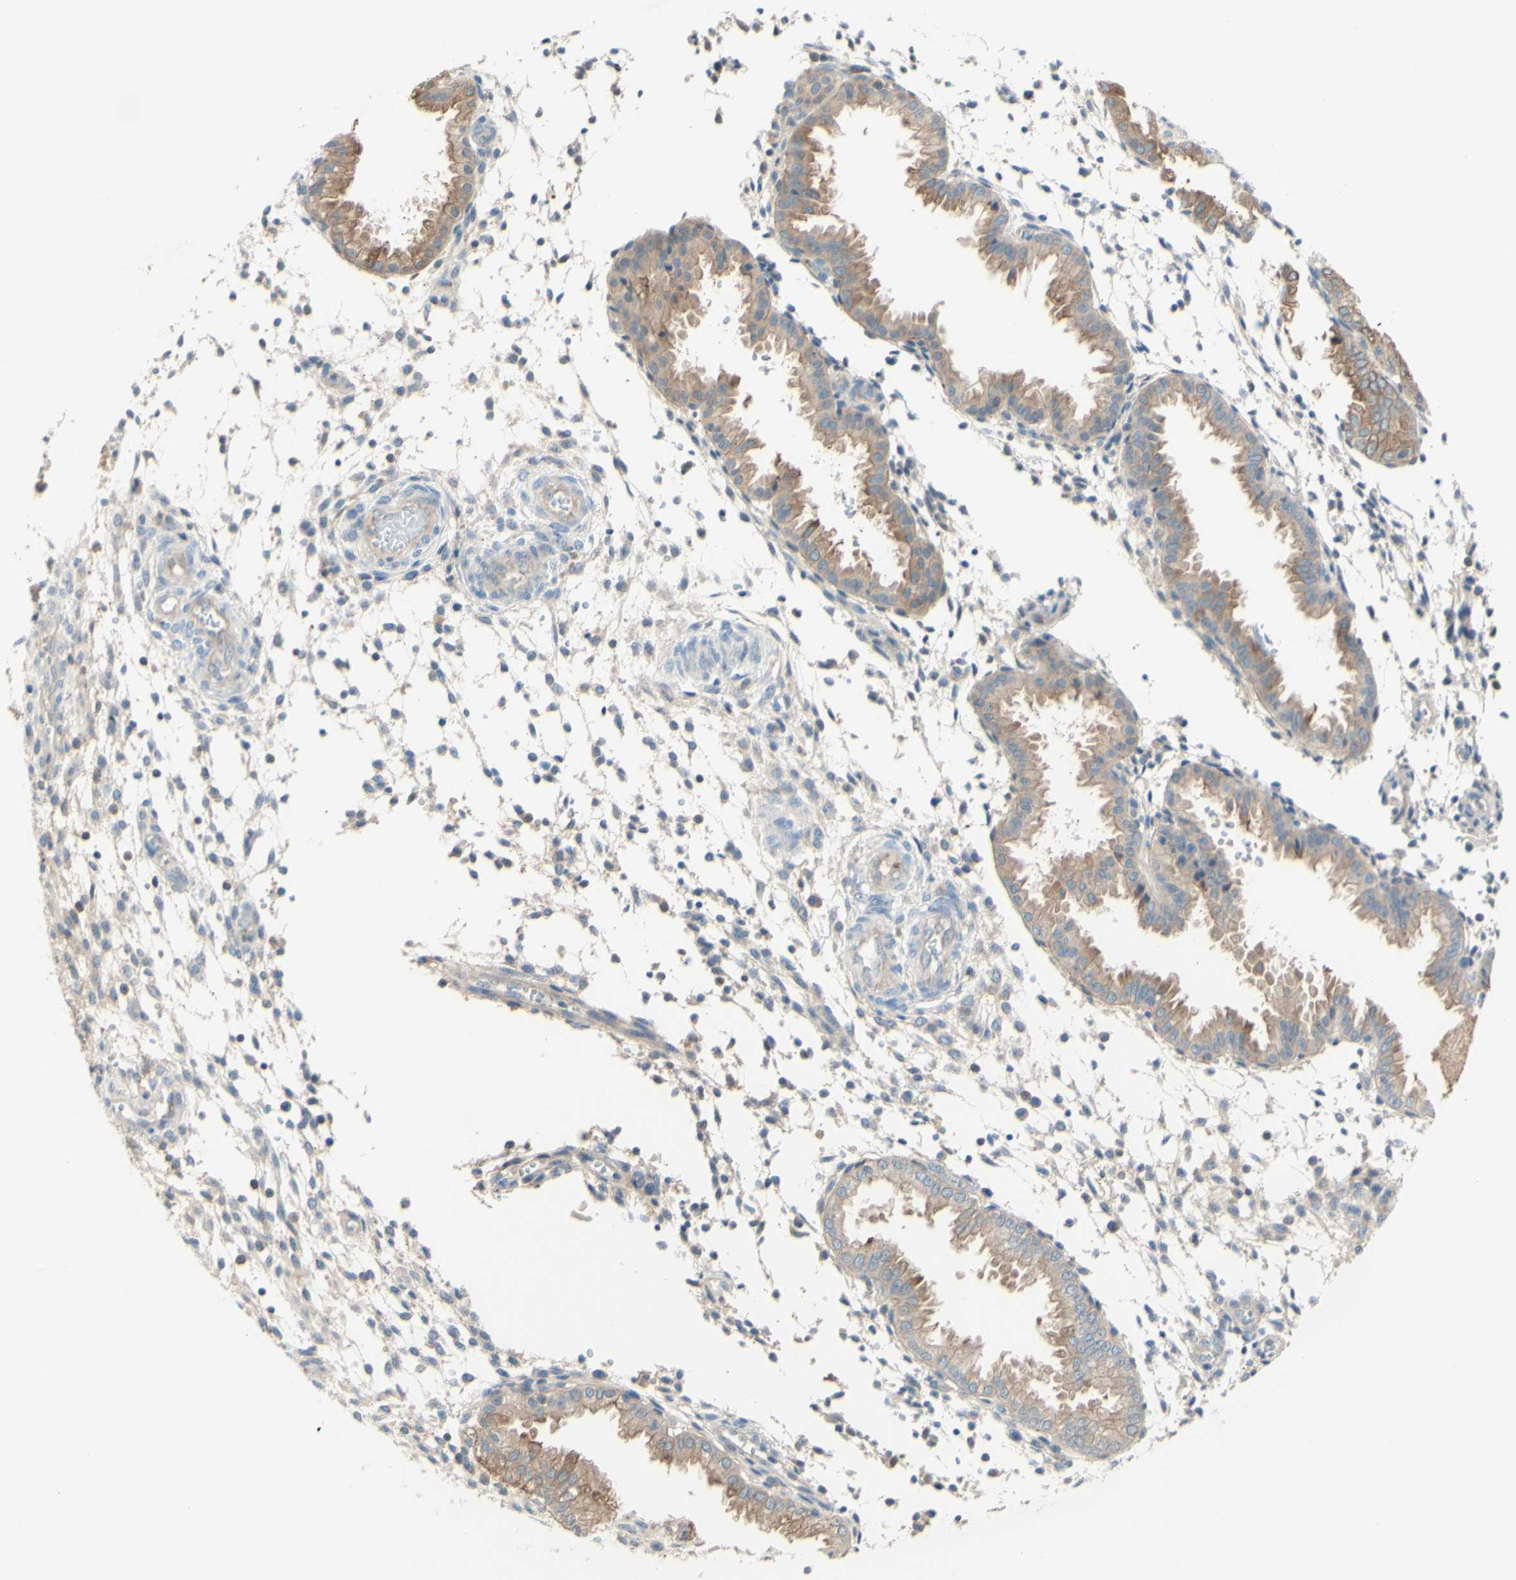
{"staining": {"intensity": "negative", "quantity": "none", "location": "none"}, "tissue": "endometrium", "cell_type": "Cells in endometrial stroma", "image_type": "normal", "snomed": [{"axis": "morphology", "description": "Normal tissue, NOS"}, {"axis": "topography", "description": "Endometrium"}], "caption": "This is an immunohistochemistry image of benign human endometrium. There is no expression in cells in endometrial stroma.", "gene": "MTM1", "patient": {"sex": "female", "age": 33}}